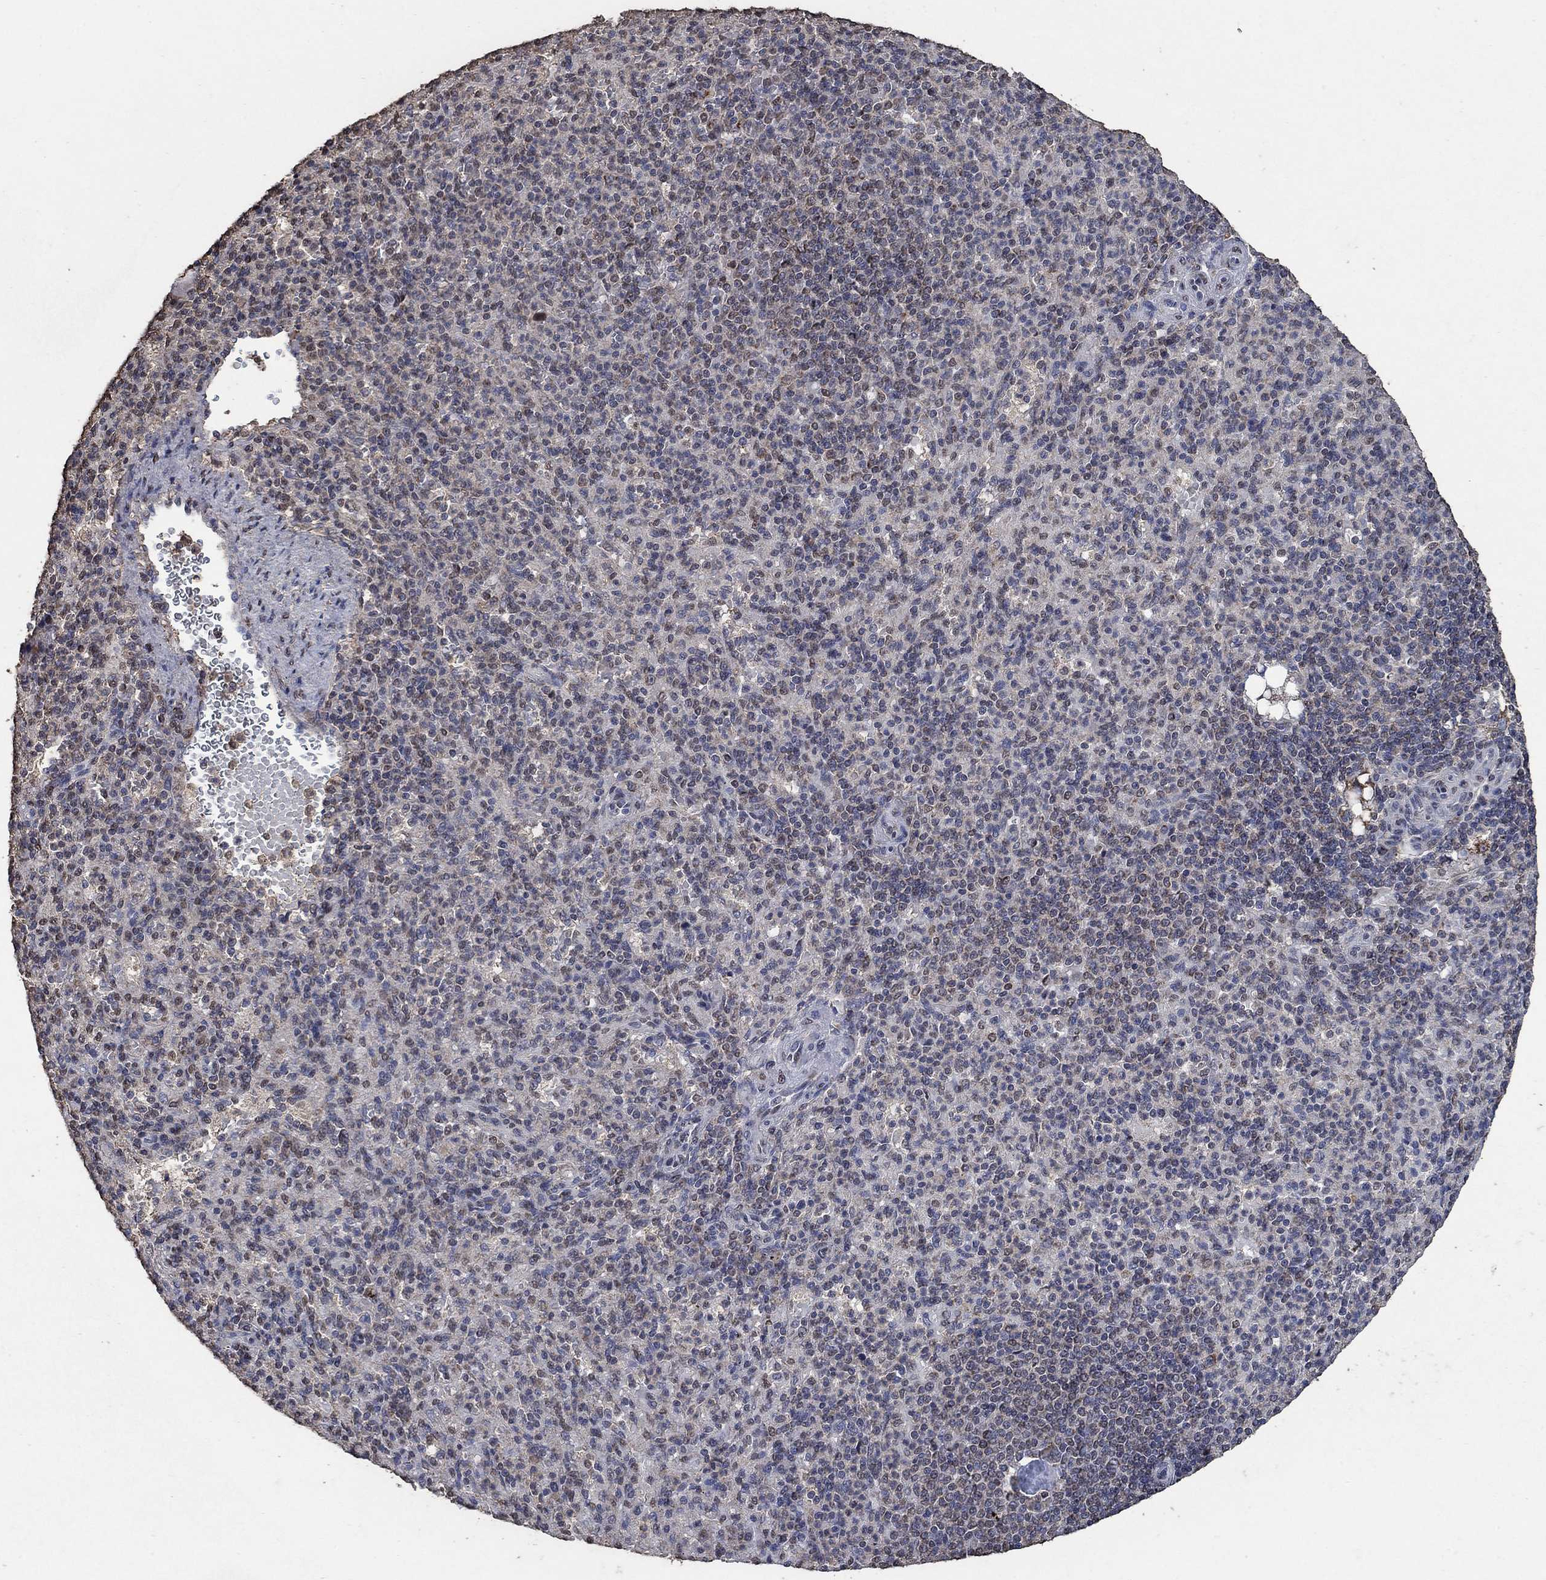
{"staining": {"intensity": "negative", "quantity": "none", "location": "none"}, "tissue": "spleen", "cell_type": "Cells in red pulp", "image_type": "normal", "snomed": [{"axis": "morphology", "description": "Normal tissue, NOS"}, {"axis": "topography", "description": "Spleen"}], "caption": "High magnification brightfield microscopy of normal spleen stained with DAB (brown) and counterstained with hematoxylin (blue): cells in red pulp show no significant staining. The staining was performed using DAB to visualize the protein expression in brown, while the nuclei were stained in blue with hematoxylin (Magnification: 20x).", "gene": "MRPS24", "patient": {"sex": "female", "age": 74}}